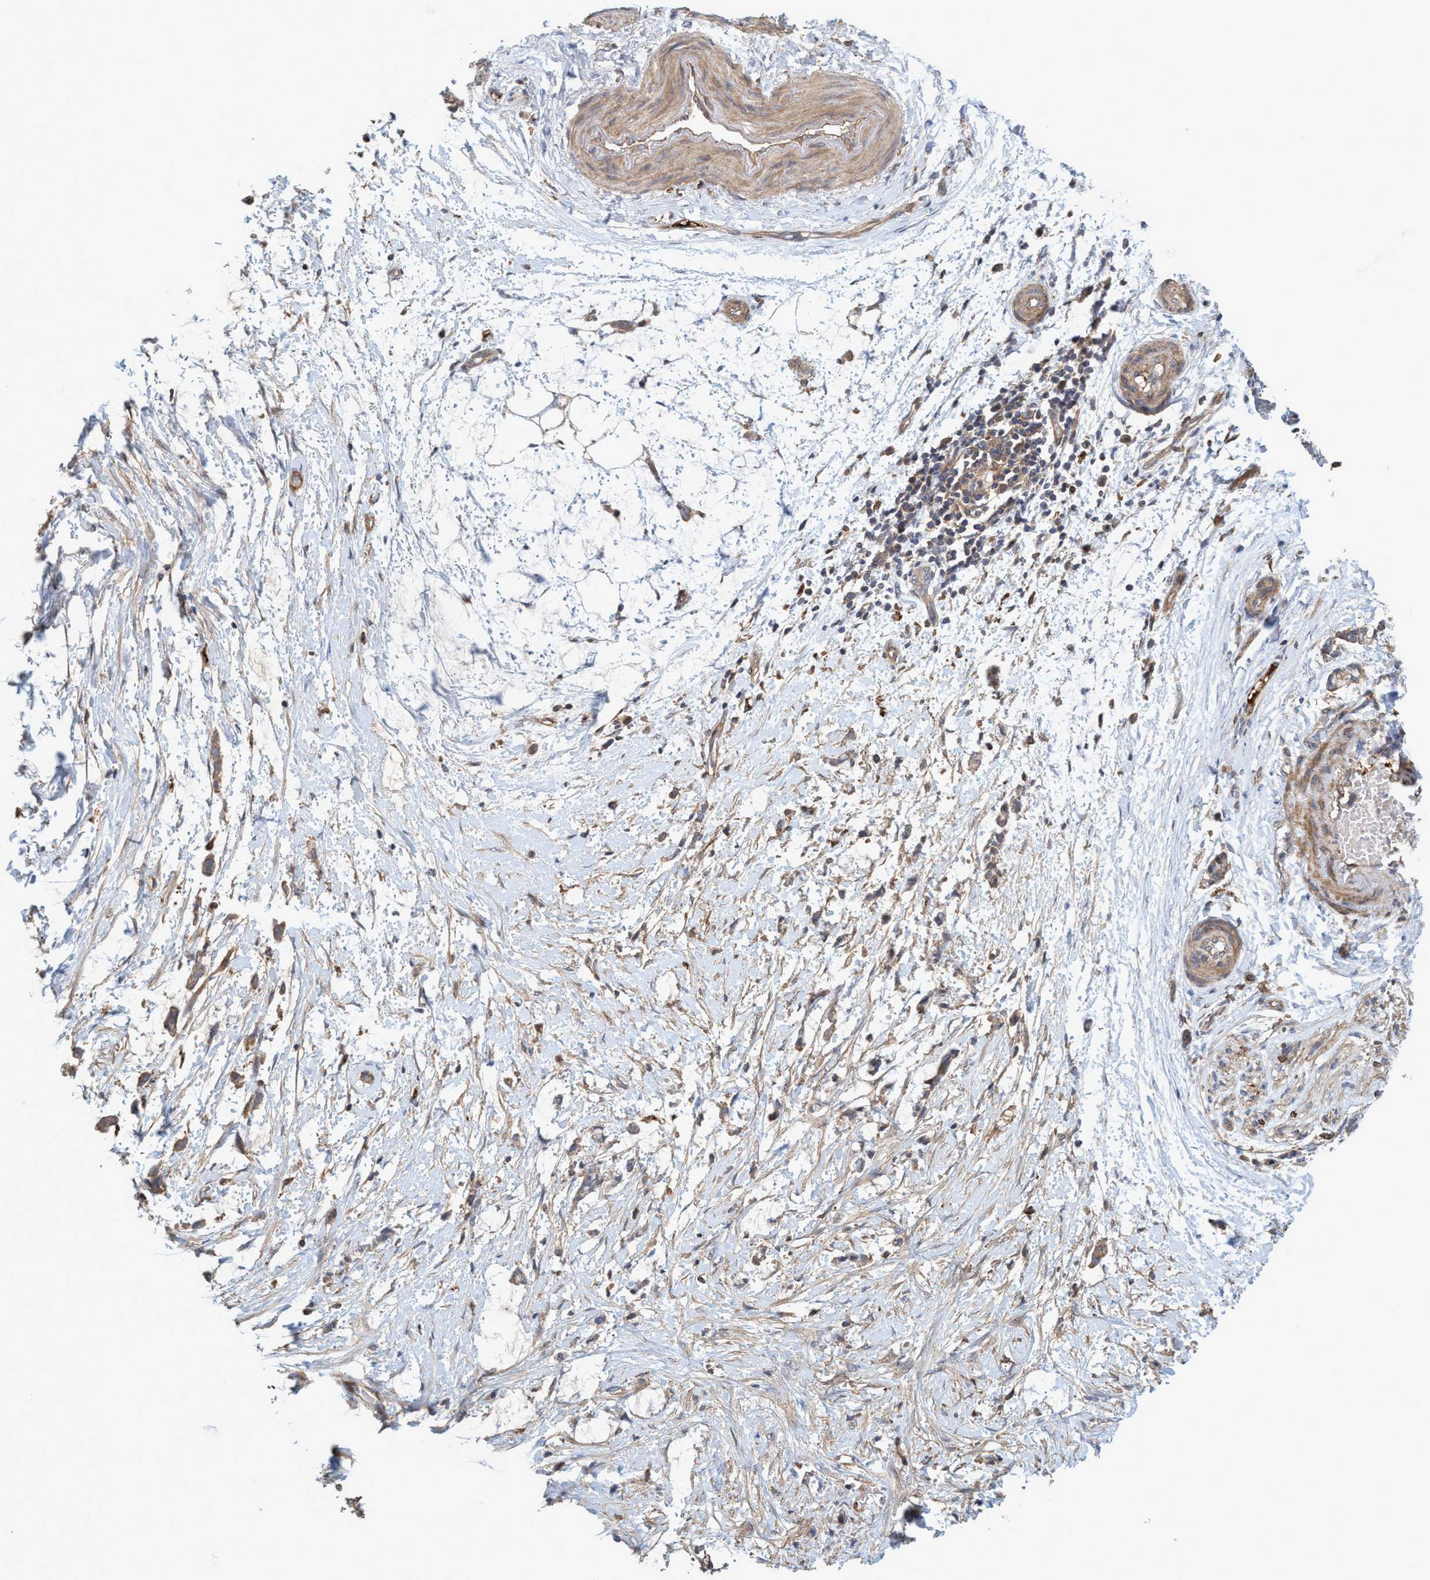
{"staining": {"intensity": "weak", "quantity": "25%-75%", "location": "cytoplasmic/membranous"}, "tissue": "adipose tissue", "cell_type": "Adipocytes", "image_type": "normal", "snomed": [{"axis": "morphology", "description": "Normal tissue, NOS"}, {"axis": "morphology", "description": "Adenocarcinoma, NOS"}, {"axis": "topography", "description": "Colon"}, {"axis": "topography", "description": "Peripheral nerve tissue"}], "caption": "Immunohistochemical staining of benign adipose tissue exhibits weak cytoplasmic/membranous protein positivity in about 25%-75% of adipocytes. The protein of interest is shown in brown color, while the nuclei are stained blue.", "gene": "SPECC1", "patient": {"sex": "male", "age": 14}}